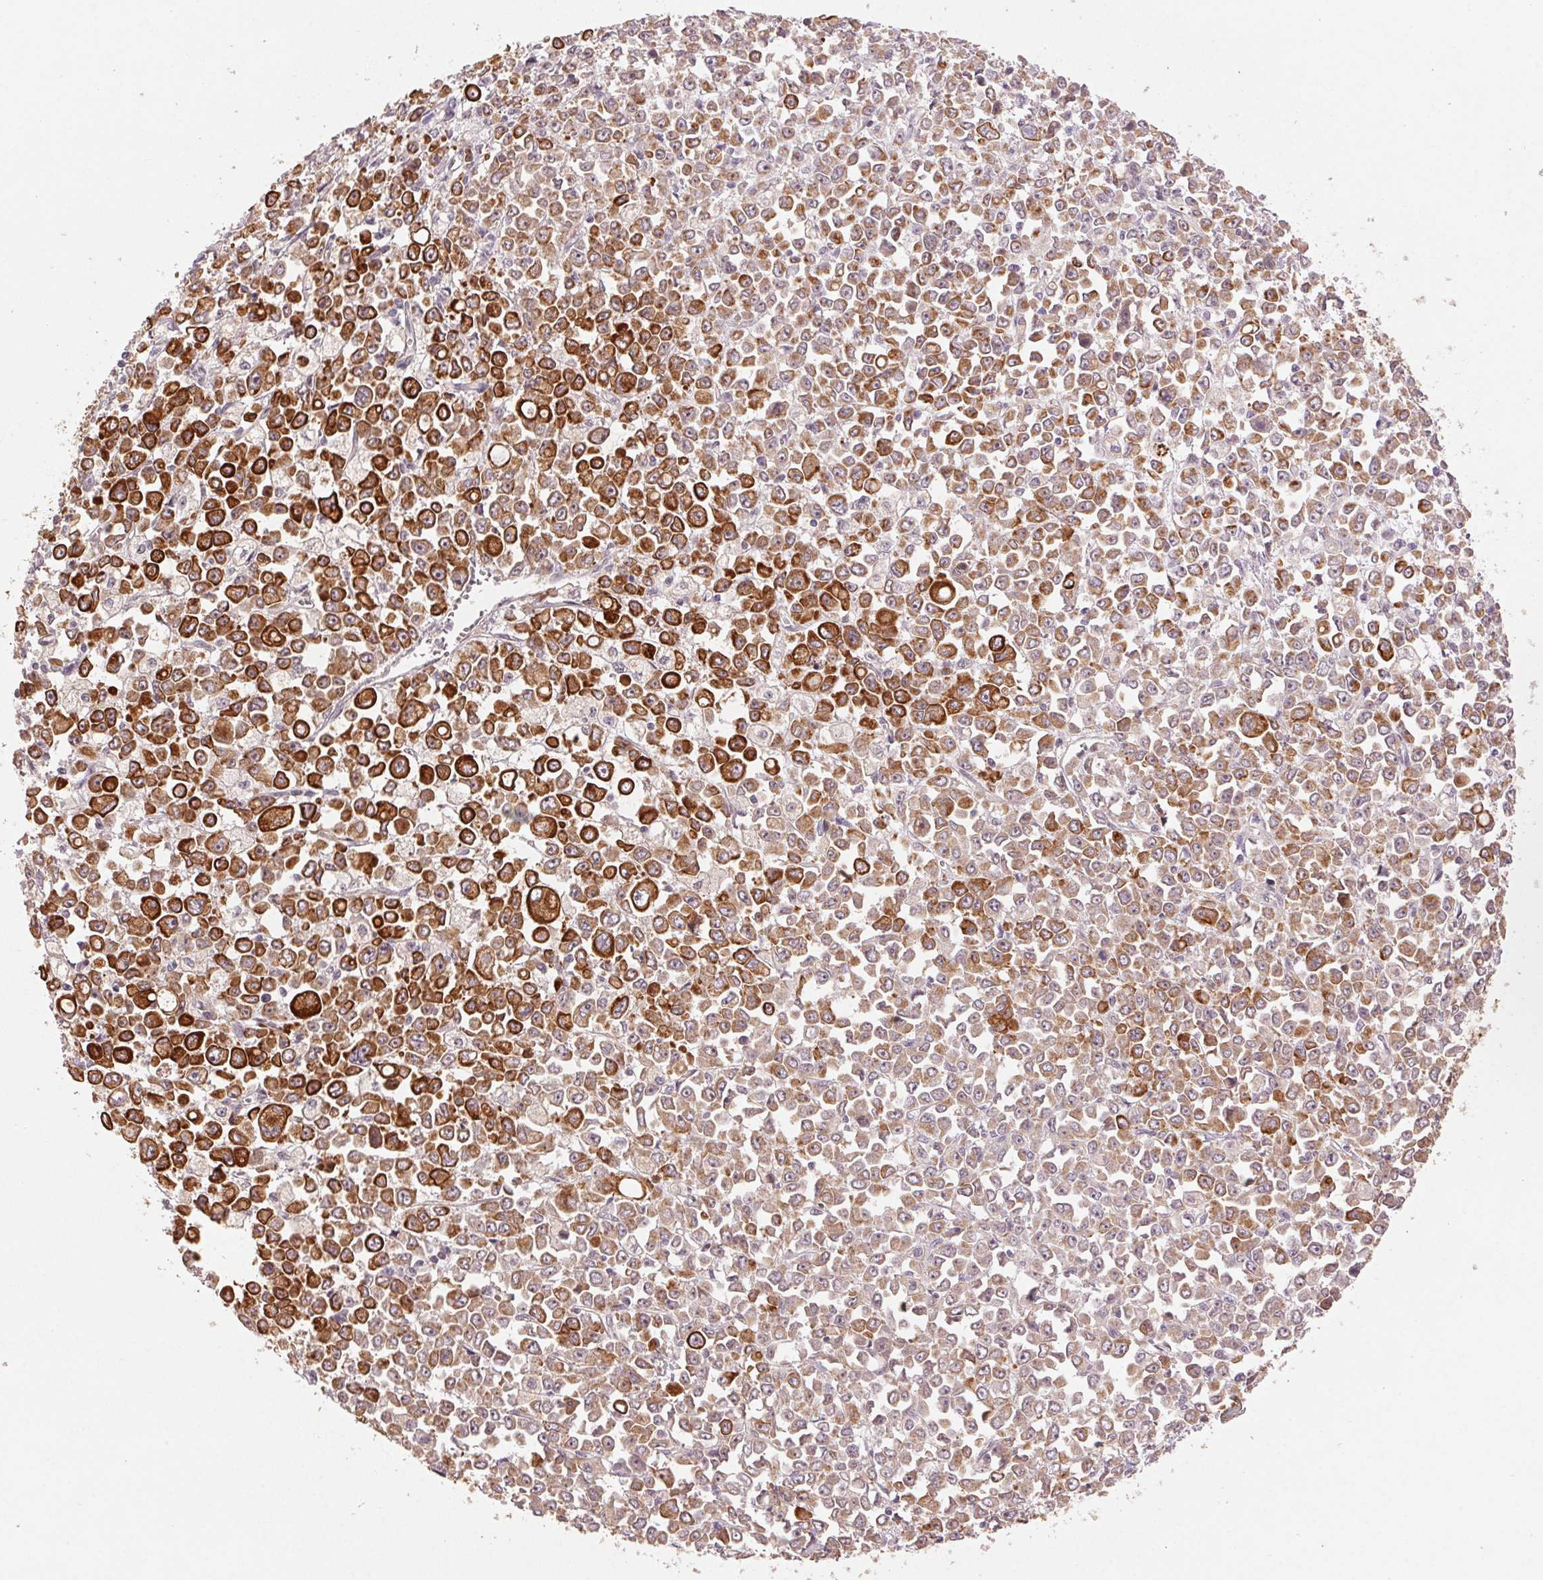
{"staining": {"intensity": "strong", "quantity": "25%-75%", "location": "cytoplasmic/membranous"}, "tissue": "stomach cancer", "cell_type": "Tumor cells", "image_type": "cancer", "snomed": [{"axis": "morphology", "description": "Adenocarcinoma, NOS"}, {"axis": "topography", "description": "Stomach, upper"}], "caption": "A brown stain labels strong cytoplasmic/membranous staining of a protein in human stomach adenocarcinoma tumor cells.", "gene": "SMLR1", "patient": {"sex": "male", "age": 70}}